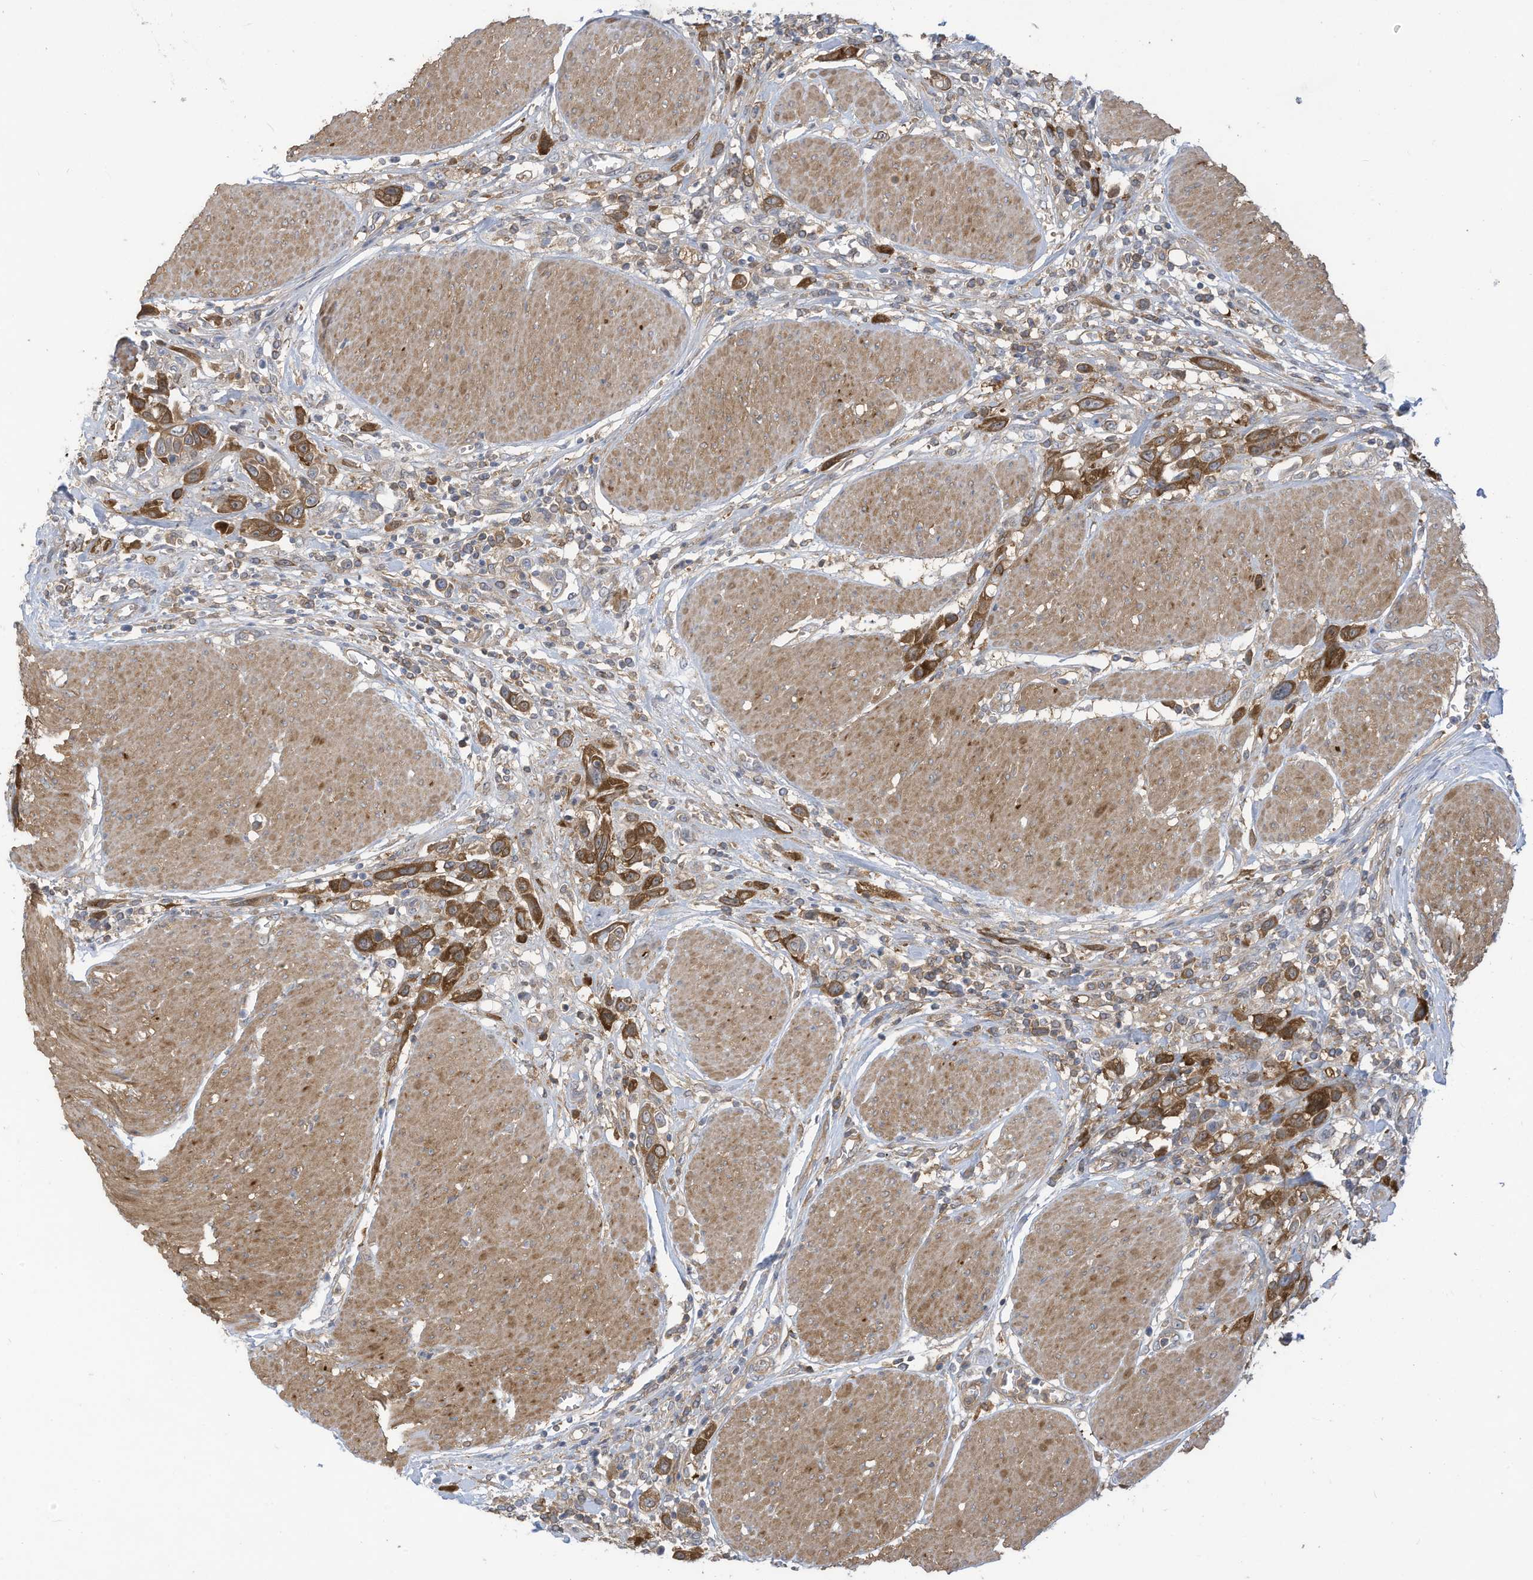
{"staining": {"intensity": "strong", "quantity": ">75%", "location": "cytoplasmic/membranous"}, "tissue": "urothelial cancer", "cell_type": "Tumor cells", "image_type": "cancer", "snomed": [{"axis": "morphology", "description": "Urothelial carcinoma, High grade"}, {"axis": "topography", "description": "Urinary bladder"}], "caption": "Protein staining reveals strong cytoplasmic/membranous staining in approximately >75% of tumor cells in urothelial cancer.", "gene": "ADI1", "patient": {"sex": "male", "age": 50}}